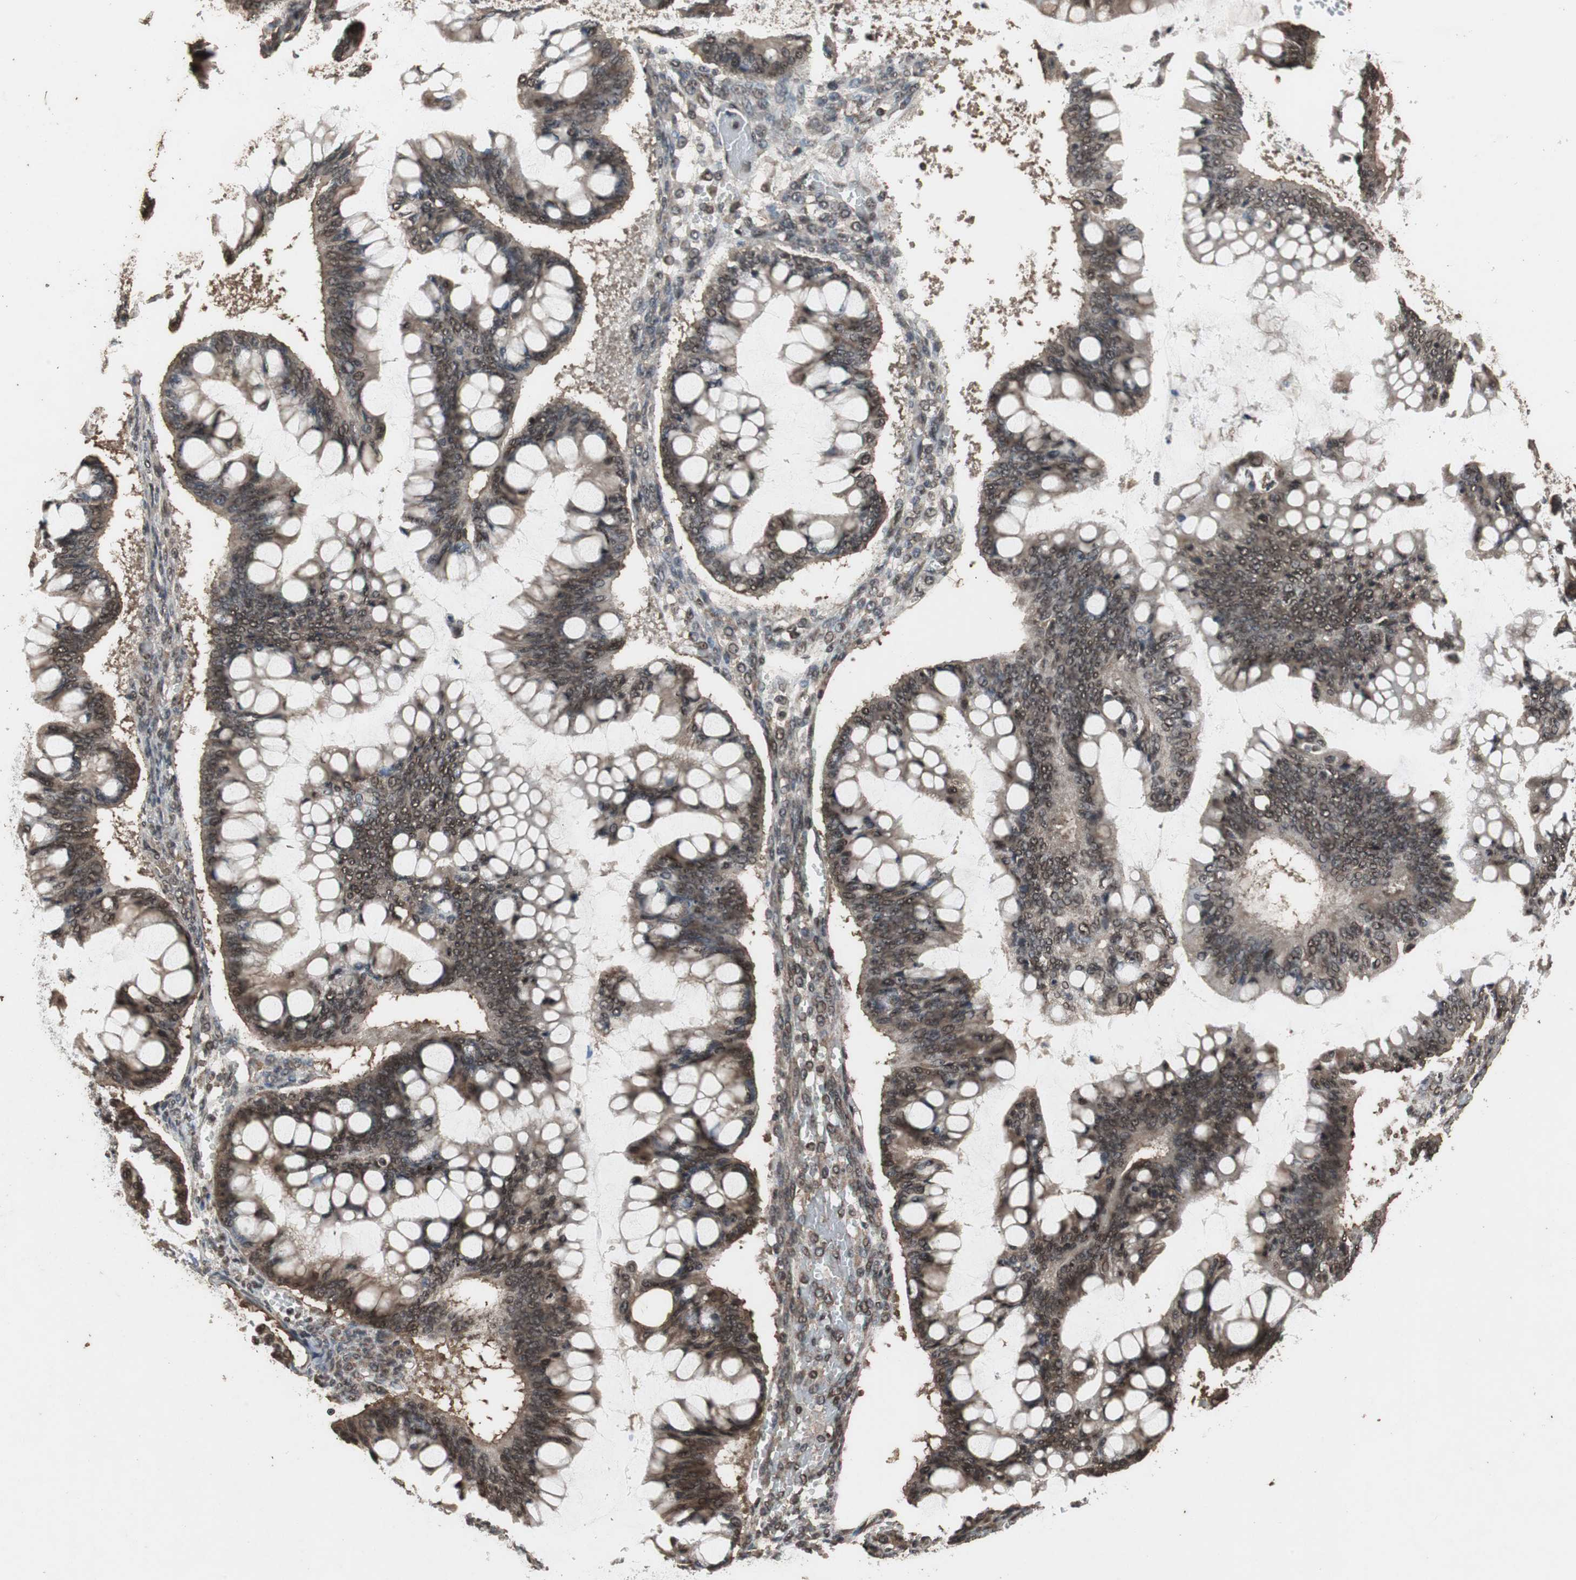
{"staining": {"intensity": "moderate", "quantity": ">75%", "location": "cytoplasmic/membranous,nuclear"}, "tissue": "ovarian cancer", "cell_type": "Tumor cells", "image_type": "cancer", "snomed": [{"axis": "morphology", "description": "Cystadenocarcinoma, mucinous, NOS"}, {"axis": "topography", "description": "Ovary"}], "caption": "Mucinous cystadenocarcinoma (ovarian) stained with a brown dye displays moderate cytoplasmic/membranous and nuclear positive staining in about >75% of tumor cells.", "gene": "ZNF18", "patient": {"sex": "female", "age": 73}}